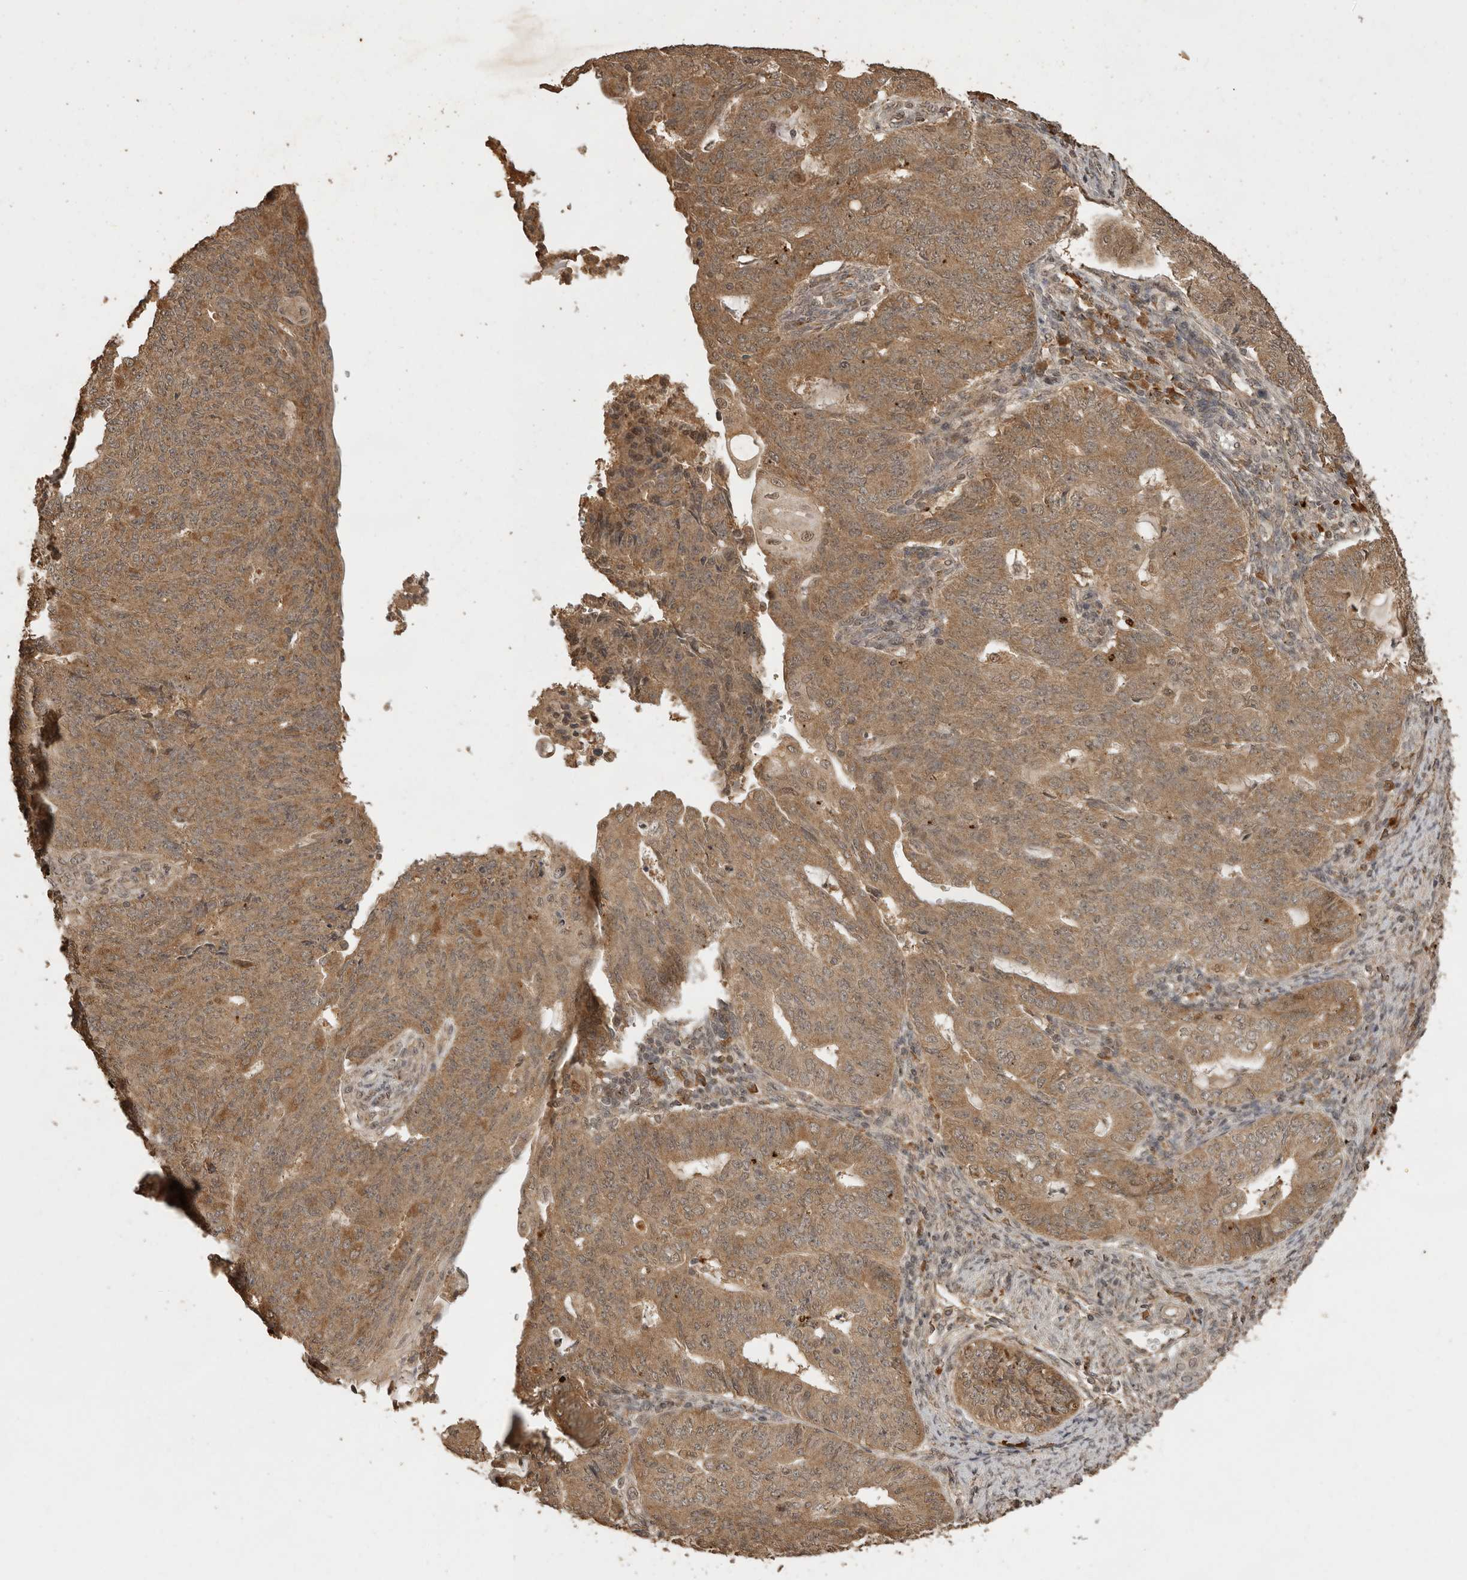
{"staining": {"intensity": "moderate", "quantity": ">75%", "location": "cytoplasmic/membranous"}, "tissue": "endometrial cancer", "cell_type": "Tumor cells", "image_type": "cancer", "snomed": [{"axis": "morphology", "description": "Adenocarcinoma, NOS"}, {"axis": "topography", "description": "Endometrium"}], "caption": "Tumor cells show medium levels of moderate cytoplasmic/membranous staining in approximately >75% of cells in adenocarcinoma (endometrial). The staining was performed using DAB (3,3'-diaminobenzidine), with brown indicating positive protein expression. Nuclei are stained blue with hematoxylin.", "gene": "CTF1", "patient": {"sex": "female", "age": 32}}